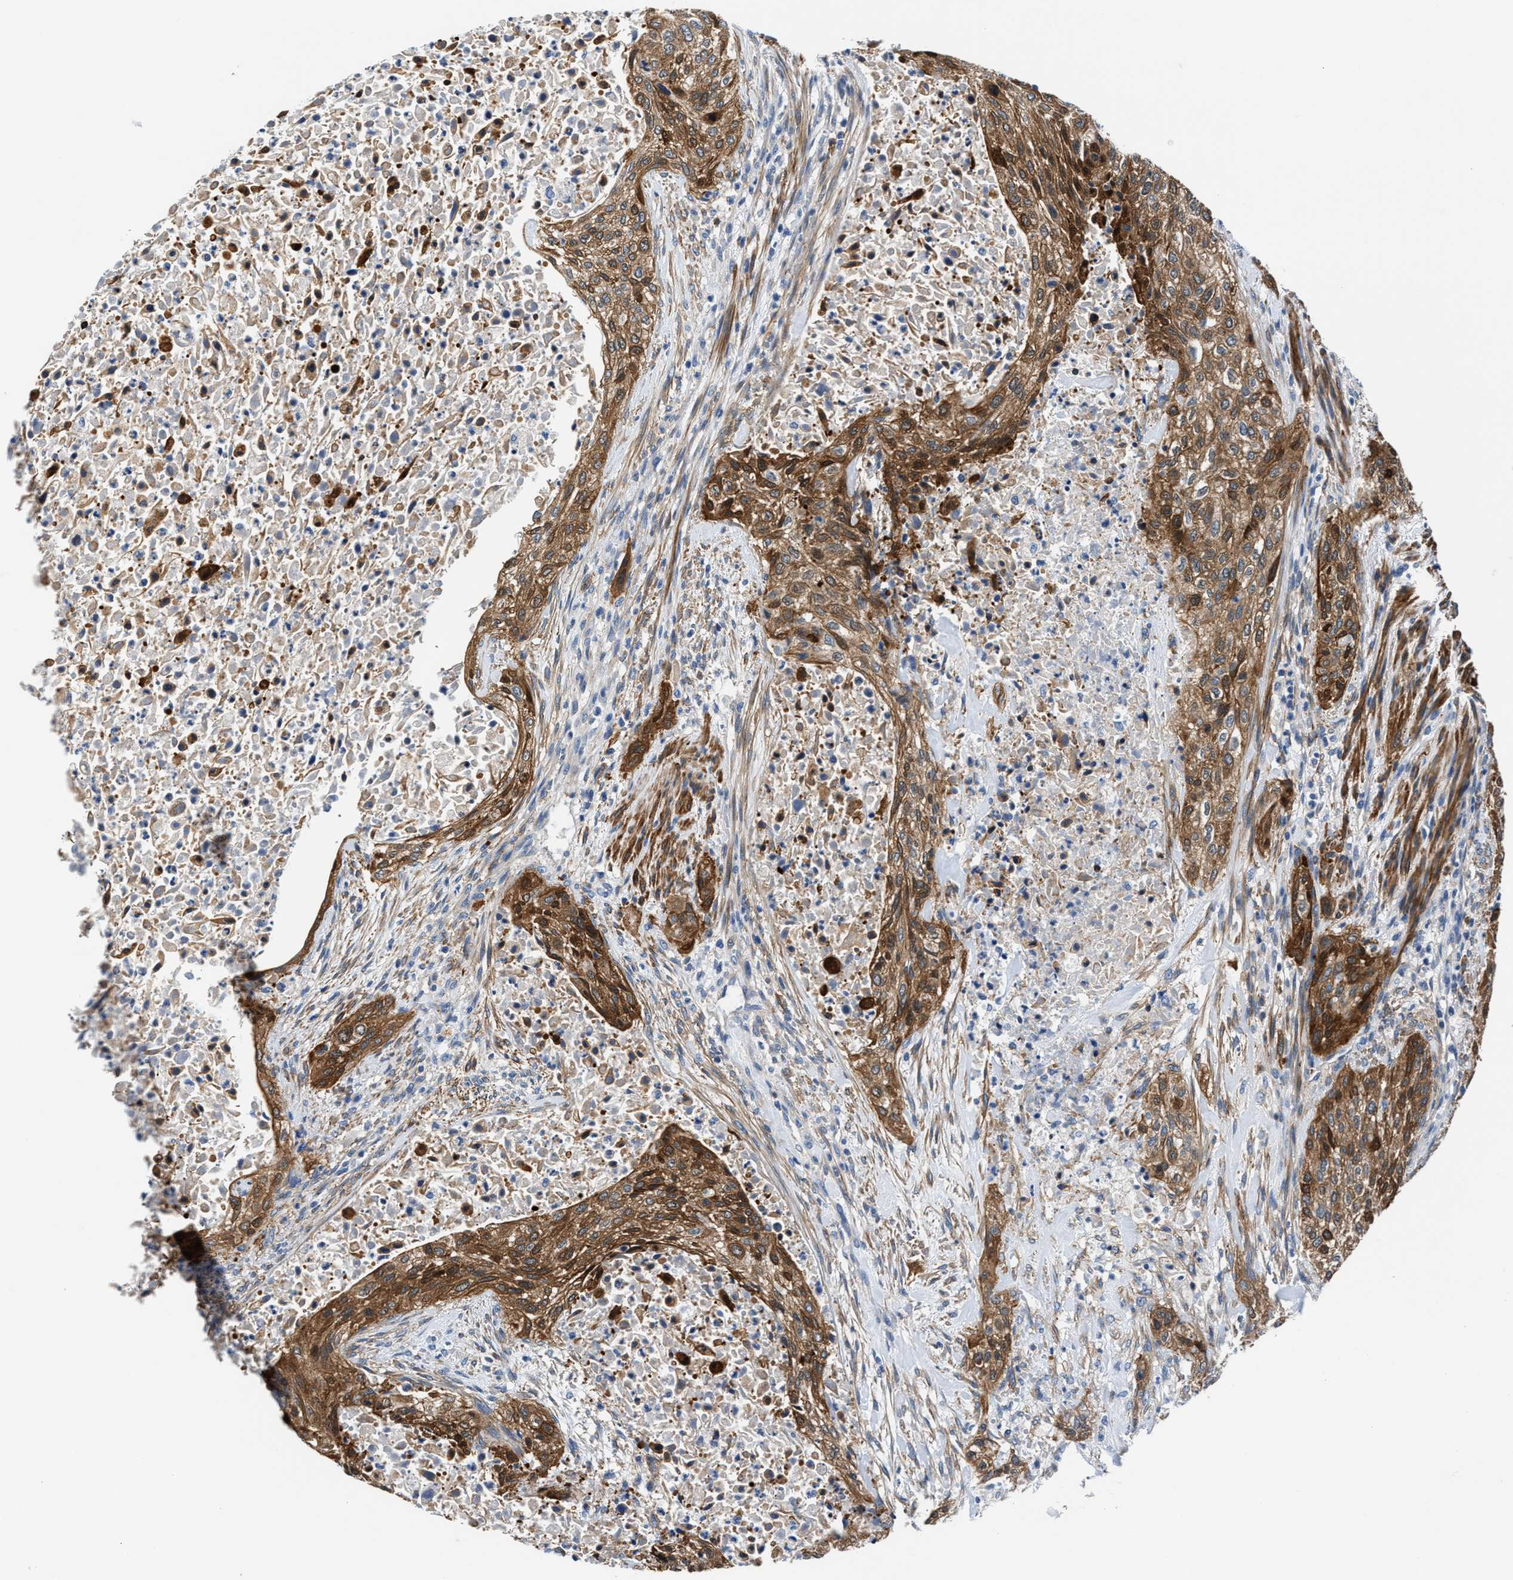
{"staining": {"intensity": "moderate", "quantity": ">75%", "location": "cytoplasmic/membranous"}, "tissue": "urothelial cancer", "cell_type": "Tumor cells", "image_type": "cancer", "snomed": [{"axis": "morphology", "description": "Urothelial carcinoma, Low grade"}, {"axis": "morphology", "description": "Urothelial carcinoma, High grade"}, {"axis": "topography", "description": "Urinary bladder"}], "caption": "The micrograph shows immunohistochemical staining of low-grade urothelial carcinoma. There is moderate cytoplasmic/membranous positivity is present in about >75% of tumor cells. The staining was performed using DAB (3,3'-diaminobenzidine) to visualize the protein expression in brown, while the nuclei were stained in blue with hematoxylin (Magnification: 20x).", "gene": "PARG", "patient": {"sex": "male", "age": 35}}